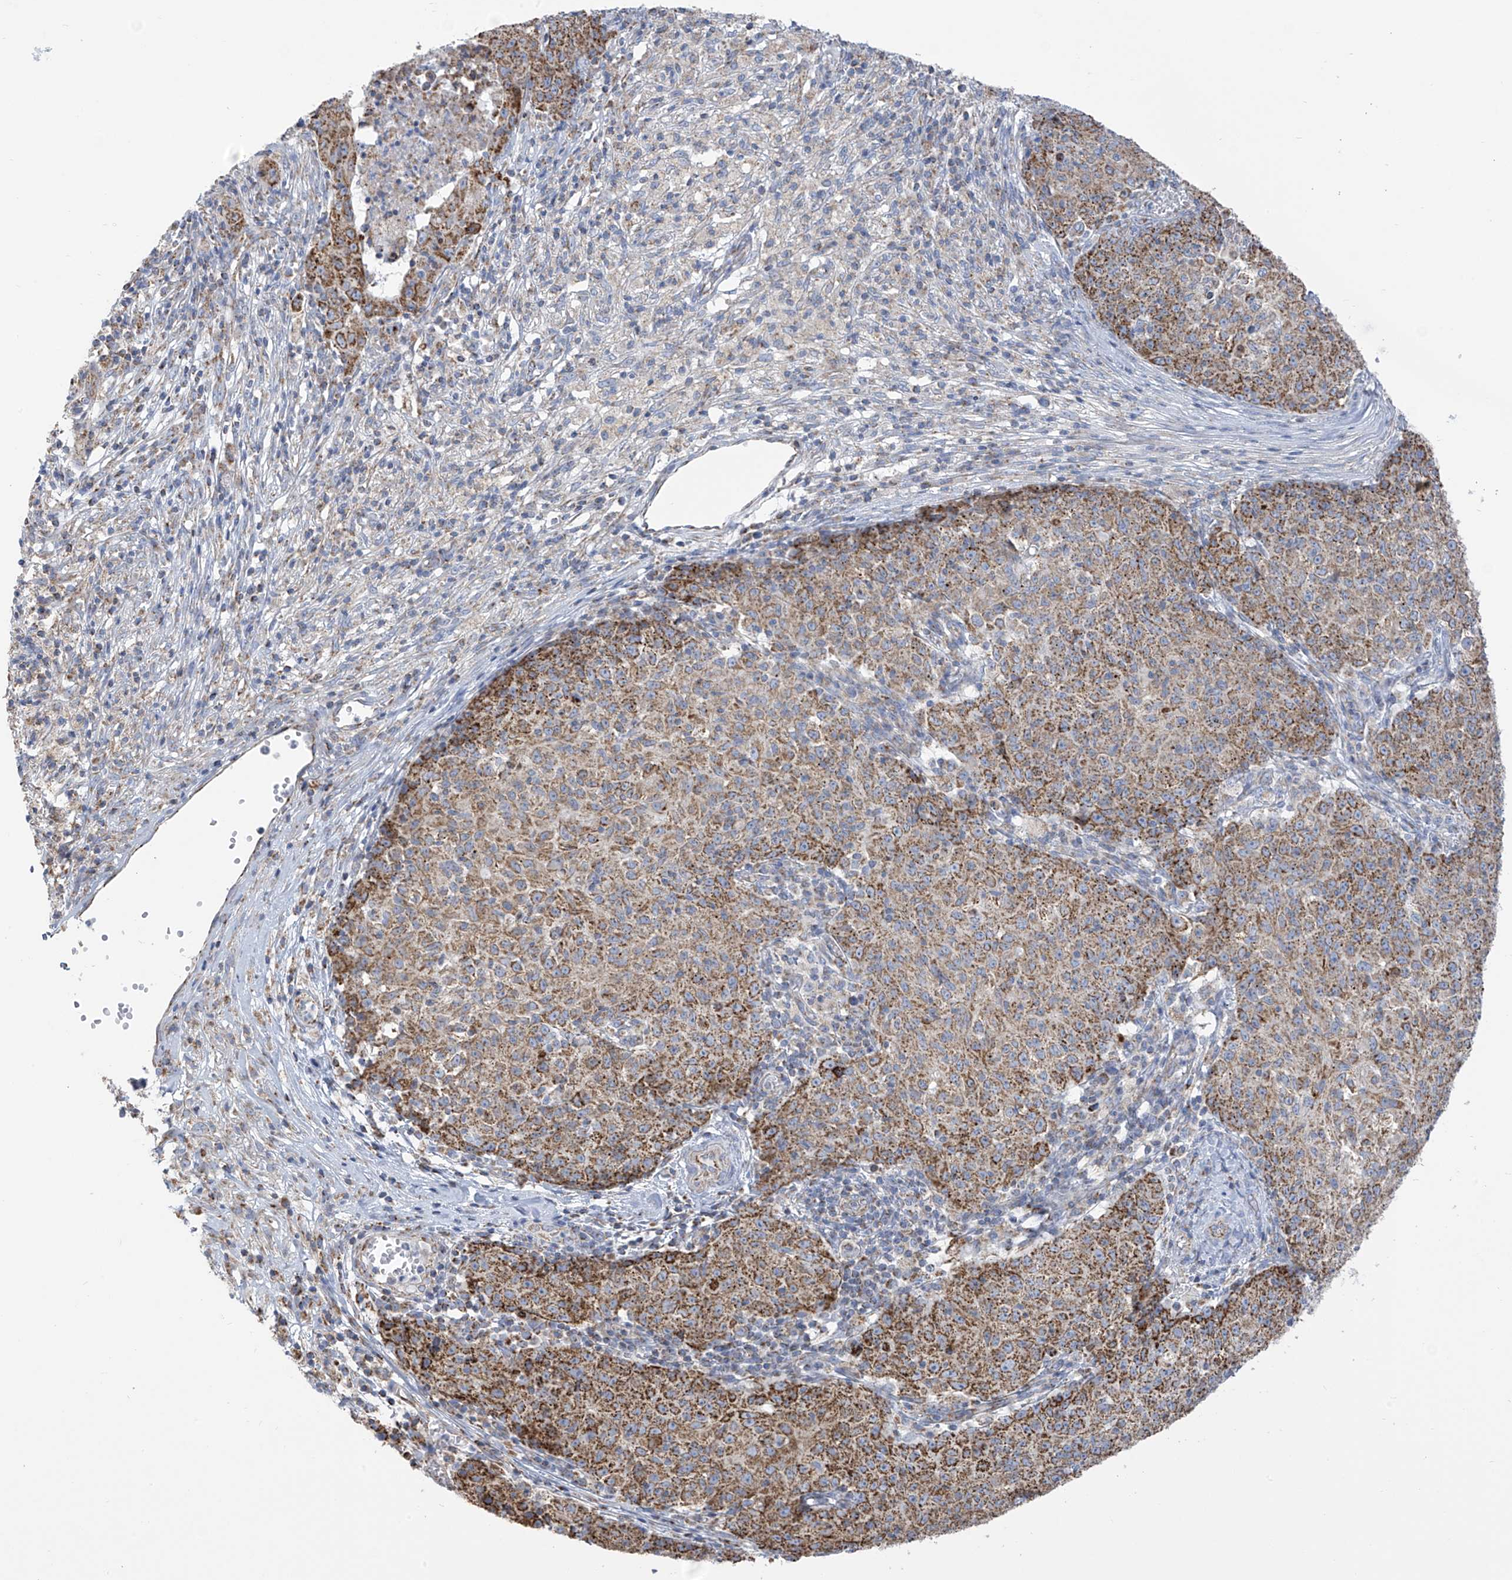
{"staining": {"intensity": "moderate", "quantity": "25%-75%", "location": "cytoplasmic/membranous"}, "tissue": "ovarian cancer", "cell_type": "Tumor cells", "image_type": "cancer", "snomed": [{"axis": "morphology", "description": "Carcinoma, endometroid"}, {"axis": "topography", "description": "Ovary"}], "caption": "Tumor cells display medium levels of moderate cytoplasmic/membranous staining in approximately 25%-75% of cells in ovarian endometroid carcinoma.", "gene": "PNPT1", "patient": {"sex": "female", "age": 42}}